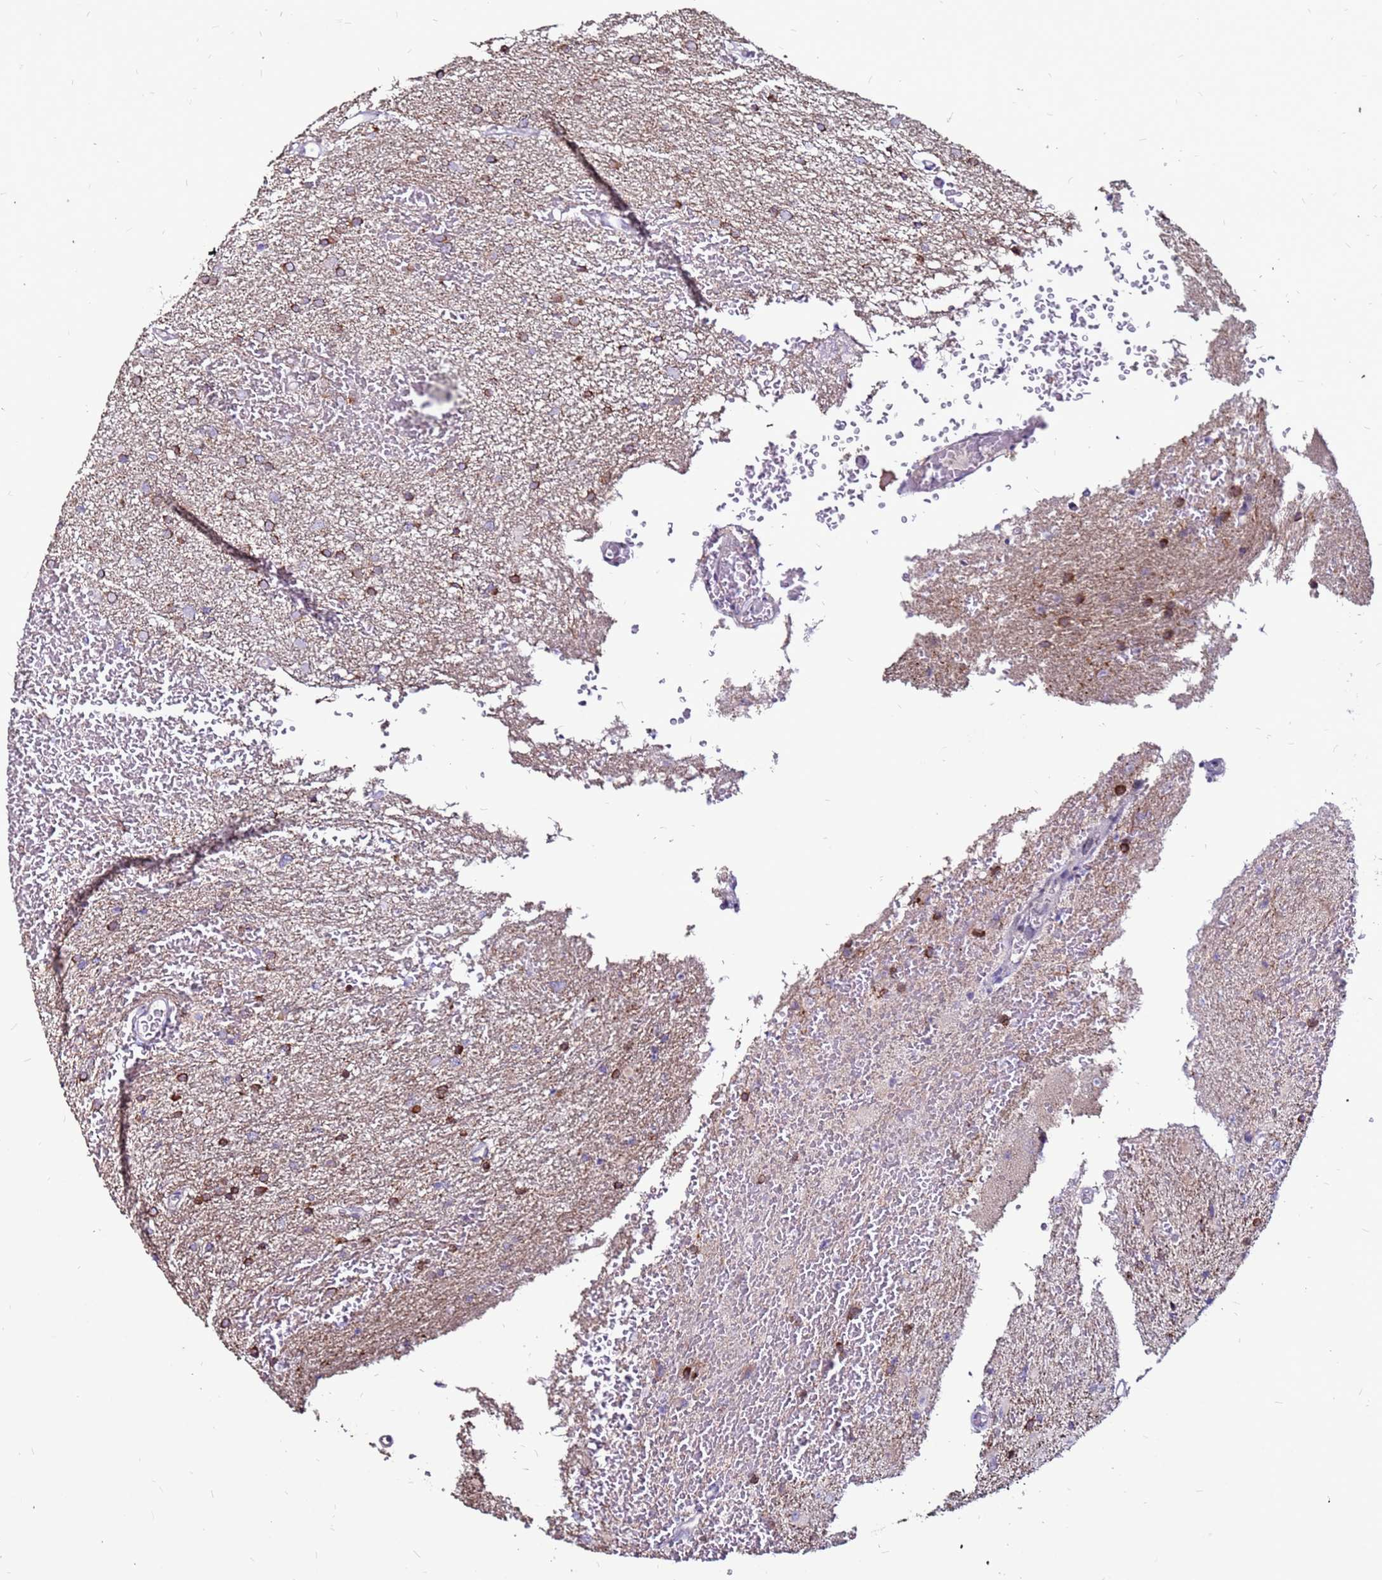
{"staining": {"intensity": "moderate", "quantity": "25%-75%", "location": "cytoplasmic/membranous"}, "tissue": "glioma", "cell_type": "Tumor cells", "image_type": "cancer", "snomed": [{"axis": "morphology", "description": "Glioma, malignant, High grade"}, {"axis": "topography", "description": "Cerebral cortex"}], "caption": "This micrograph exhibits malignant high-grade glioma stained with immunohistochemistry (IHC) to label a protein in brown. The cytoplasmic/membranous of tumor cells show moderate positivity for the protein. Nuclei are counter-stained blue.", "gene": "SLC44A3", "patient": {"sex": "female", "age": 36}}